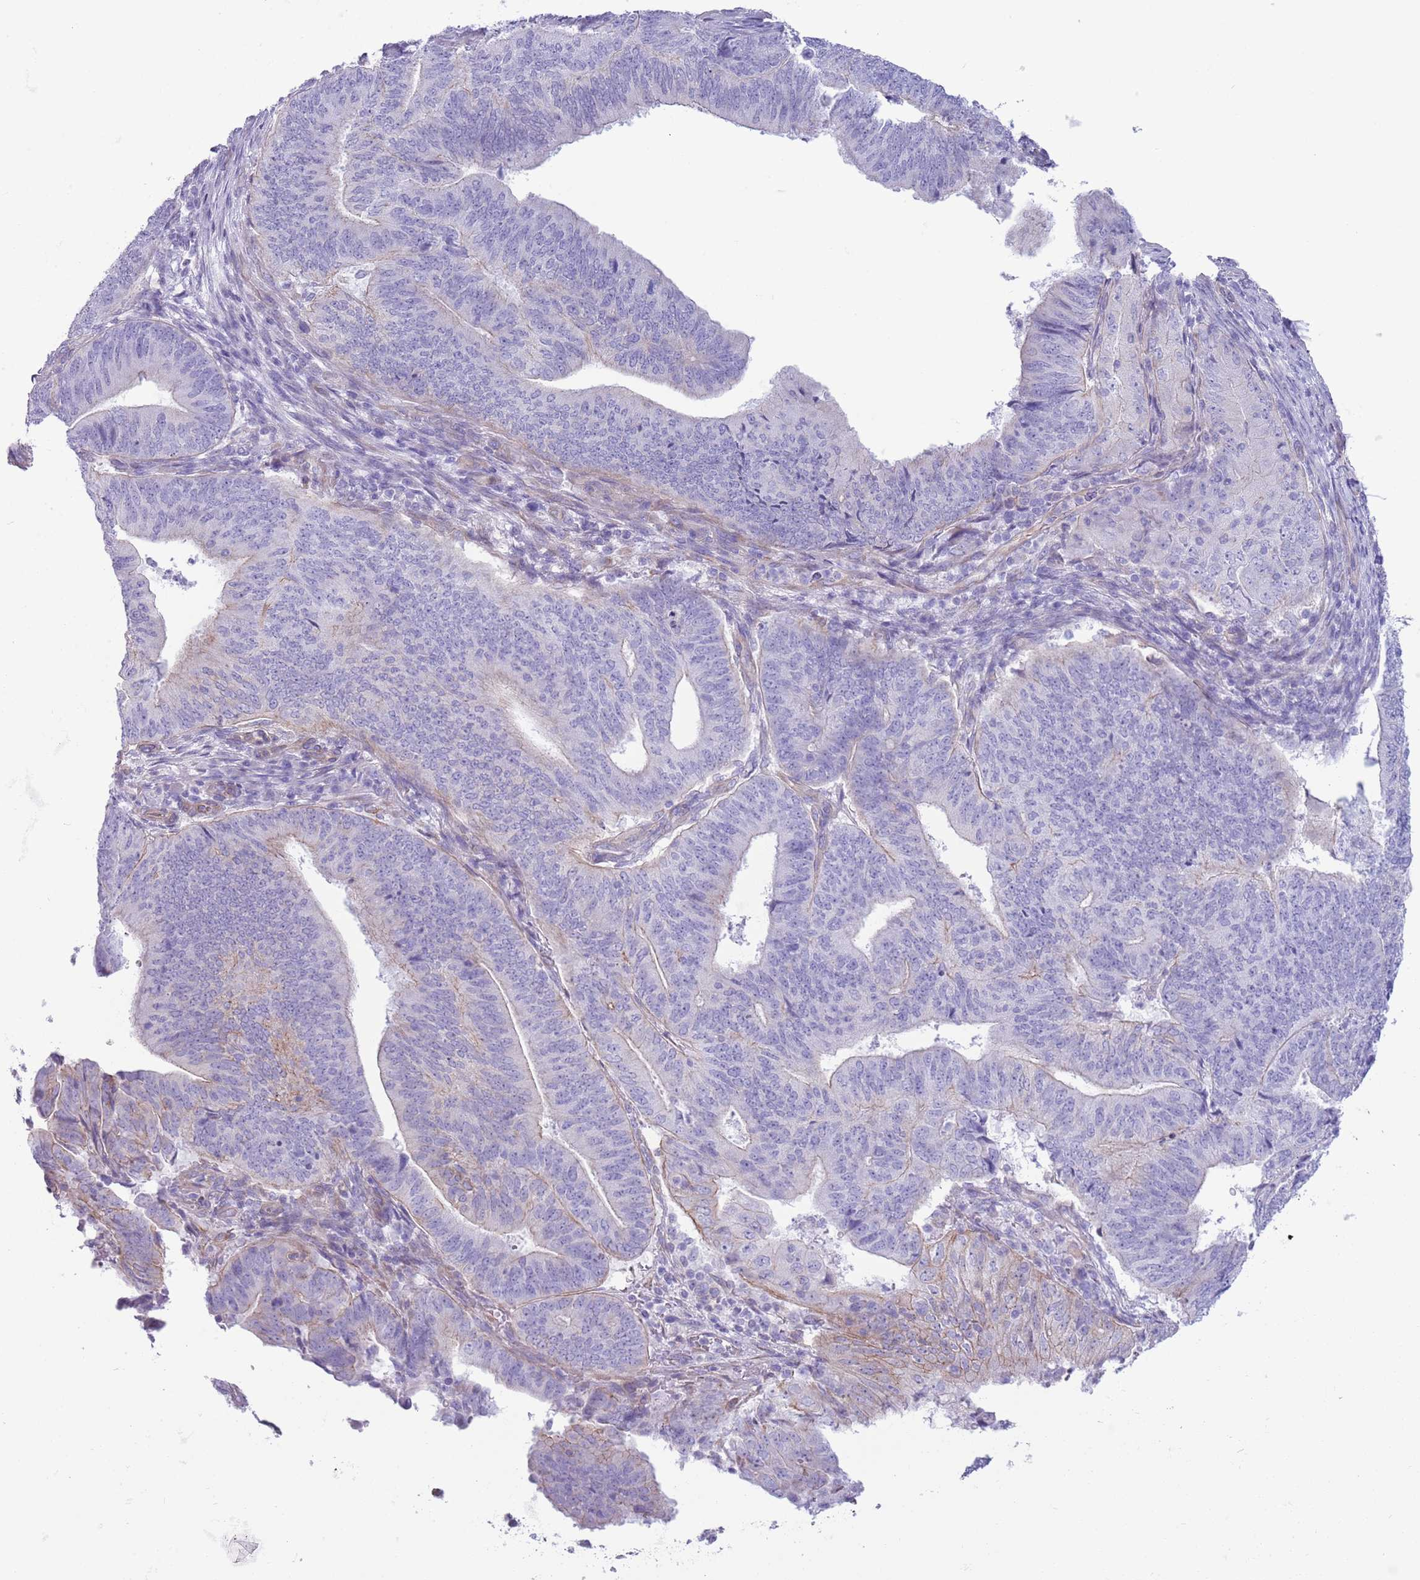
{"staining": {"intensity": "weak", "quantity": "<25%", "location": "cytoplasmic/membranous"}, "tissue": "endometrial cancer", "cell_type": "Tumor cells", "image_type": "cancer", "snomed": [{"axis": "morphology", "description": "Adenocarcinoma, NOS"}, {"axis": "topography", "description": "Endometrium"}], "caption": "The histopathology image displays no staining of tumor cells in endometrial cancer (adenocarcinoma).", "gene": "RBP3", "patient": {"sex": "female", "age": 70}}